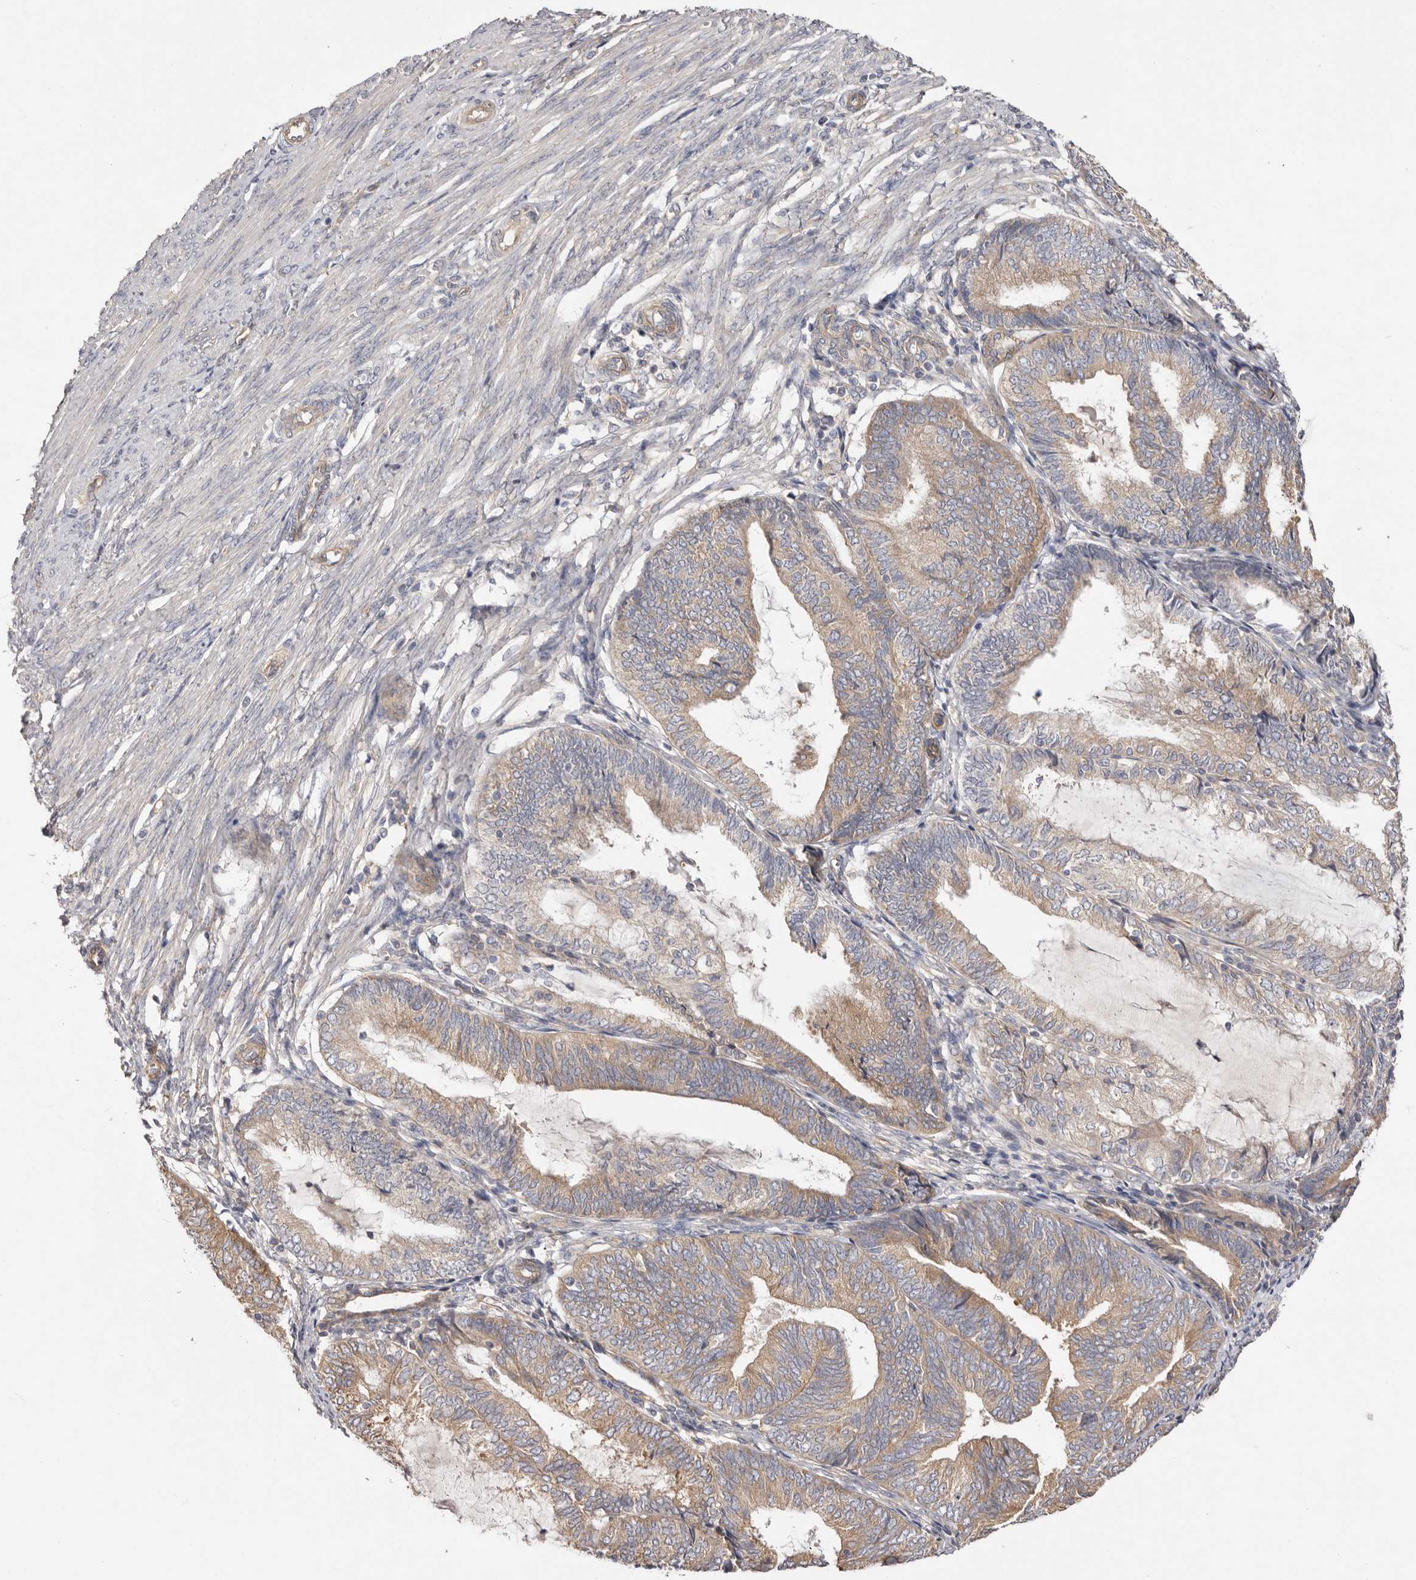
{"staining": {"intensity": "moderate", "quantity": "25%-75%", "location": "cytoplasmic/membranous"}, "tissue": "endometrial cancer", "cell_type": "Tumor cells", "image_type": "cancer", "snomed": [{"axis": "morphology", "description": "Adenocarcinoma, NOS"}, {"axis": "topography", "description": "Endometrium"}], "caption": "DAB immunohistochemical staining of human endometrial cancer reveals moderate cytoplasmic/membranous protein expression in about 25%-75% of tumor cells. (Stains: DAB in brown, nuclei in blue, Microscopy: brightfield microscopy at high magnification).", "gene": "FAM167B", "patient": {"sex": "female", "age": 81}}